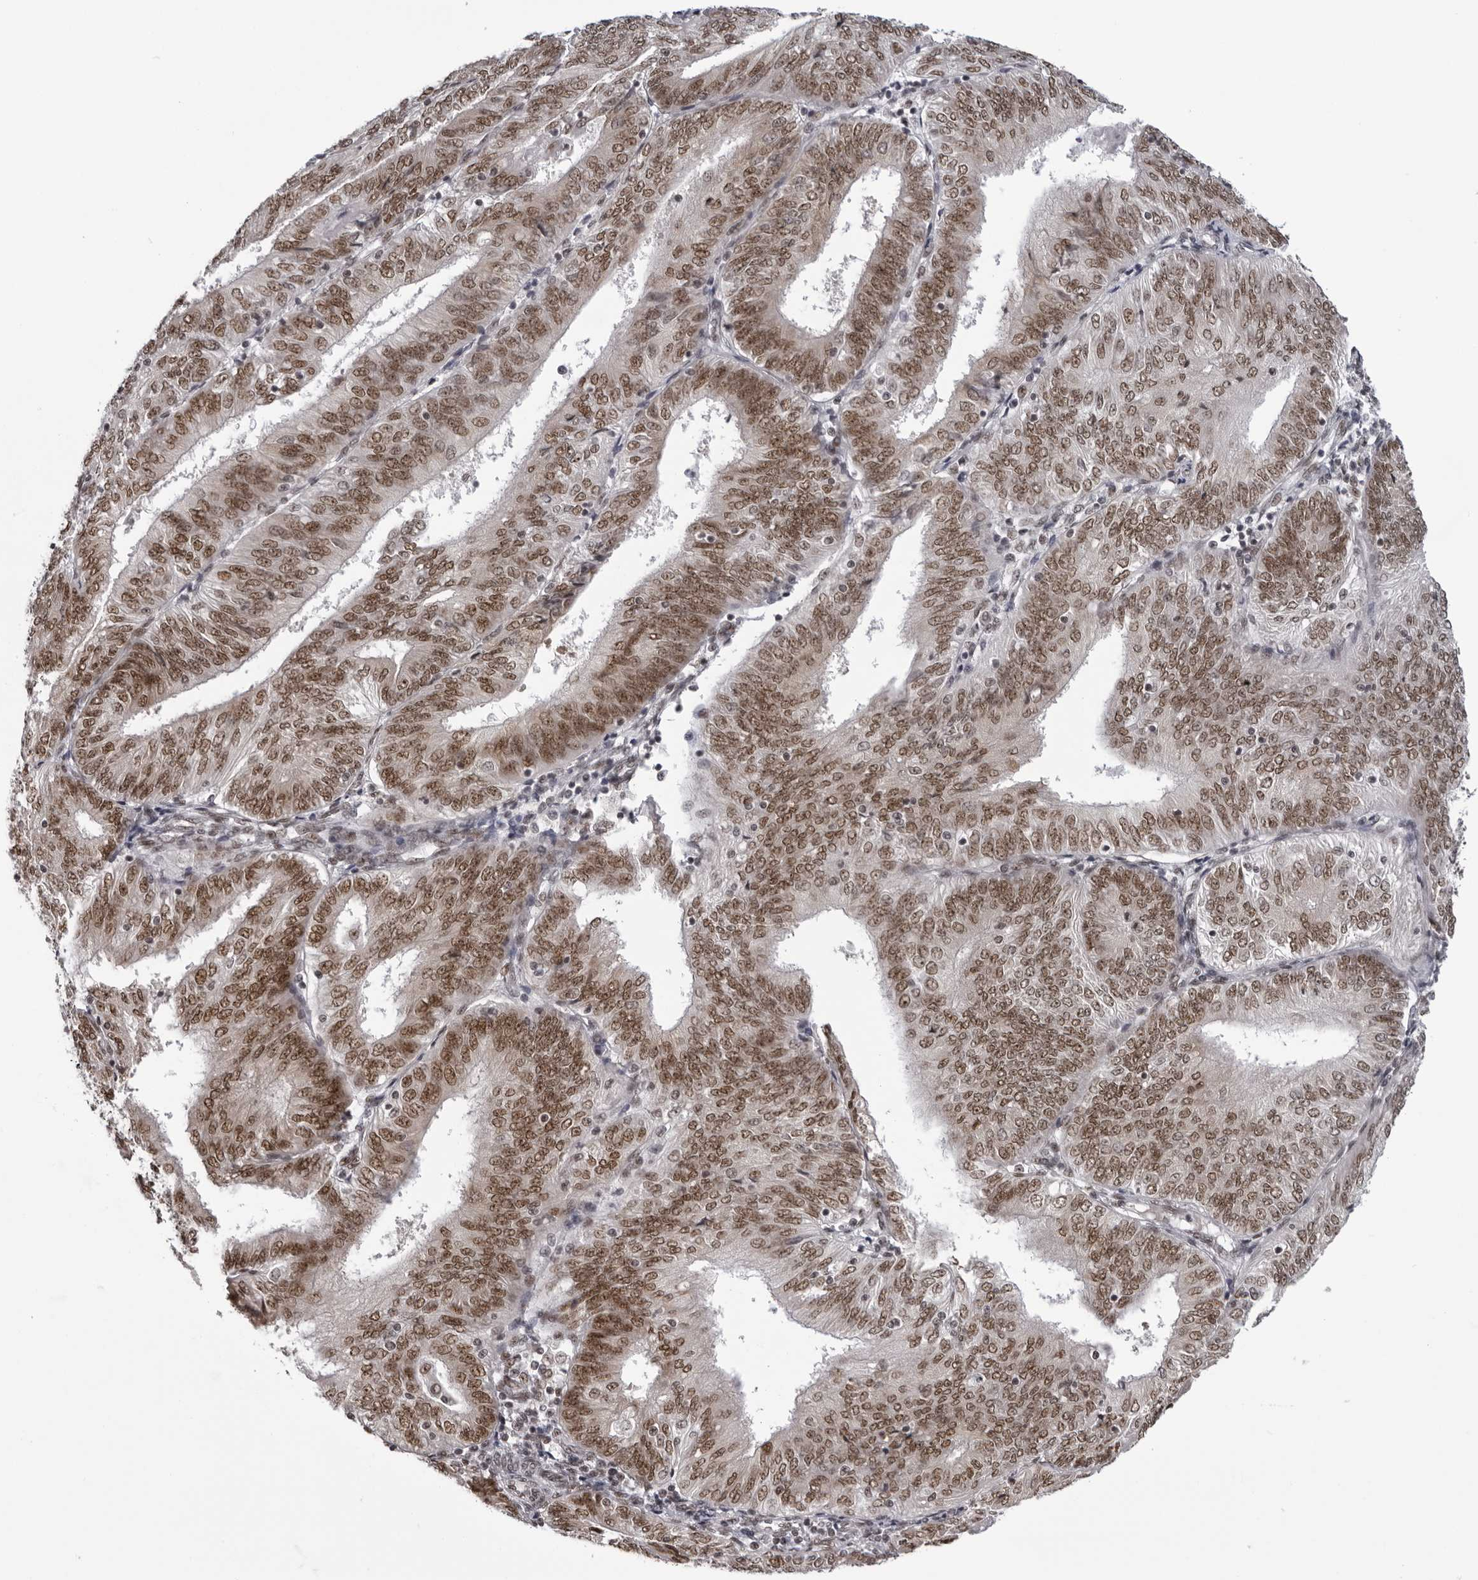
{"staining": {"intensity": "moderate", "quantity": ">75%", "location": "nuclear"}, "tissue": "endometrial cancer", "cell_type": "Tumor cells", "image_type": "cancer", "snomed": [{"axis": "morphology", "description": "Adenocarcinoma, NOS"}, {"axis": "topography", "description": "Endometrium"}], "caption": "Immunohistochemistry (IHC) image of neoplastic tissue: endometrial cancer stained using immunohistochemistry (IHC) exhibits medium levels of moderate protein expression localized specifically in the nuclear of tumor cells, appearing as a nuclear brown color.", "gene": "HEXIM2", "patient": {"sex": "female", "age": 58}}